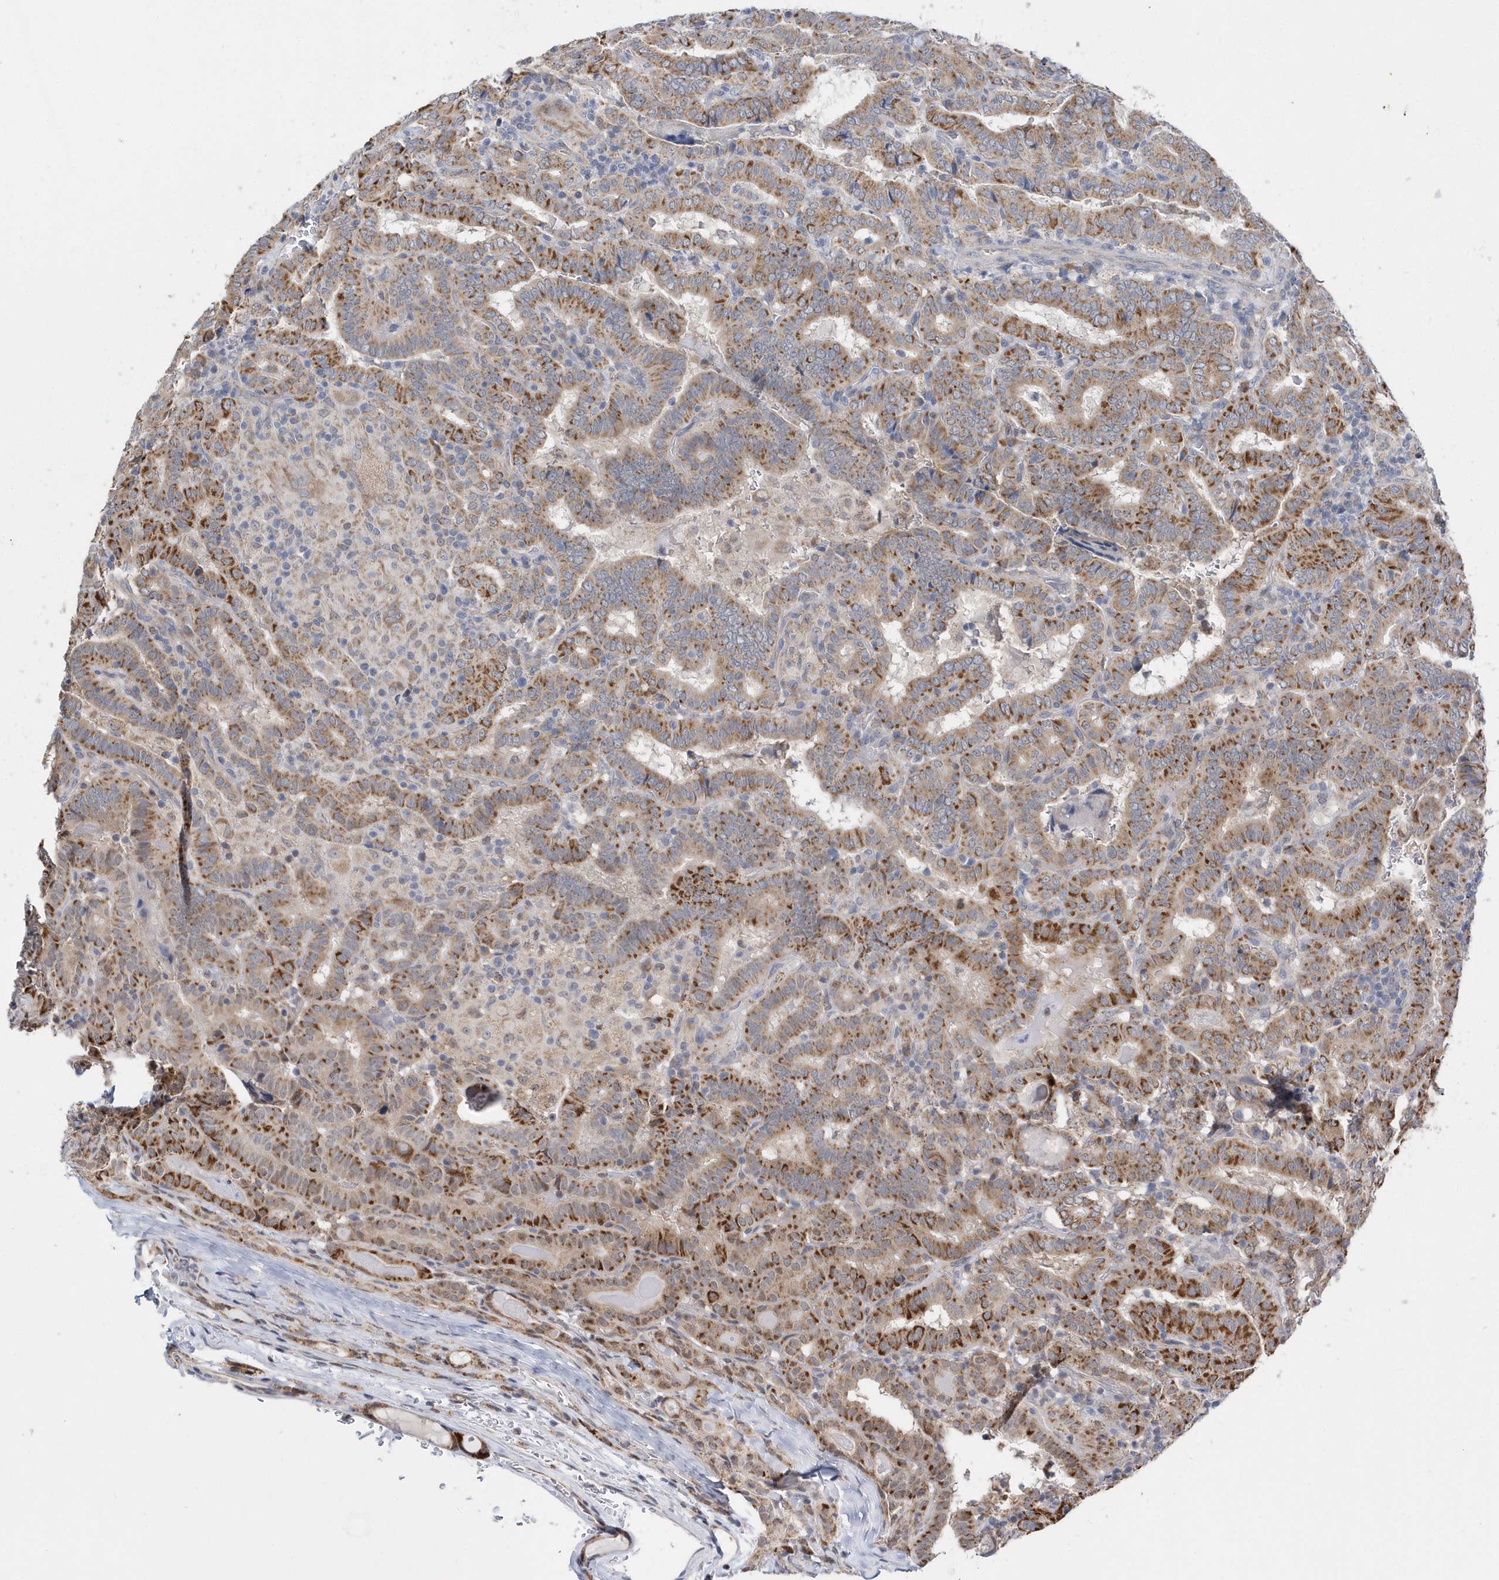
{"staining": {"intensity": "strong", "quantity": "25%-75%", "location": "cytoplasmic/membranous"}, "tissue": "thyroid cancer", "cell_type": "Tumor cells", "image_type": "cancer", "snomed": [{"axis": "morphology", "description": "Papillary adenocarcinoma, NOS"}, {"axis": "topography", "description": "Thyroid gland"}], "caption": "Immunohistochemical staining of thyroid cancer exhibits high levels of strong cytoplasmic/membranous protein expression in about 25%-75% of tumor cells.", "gene": "SPATA5", "patient": {"sex": "female", "age": 72}}